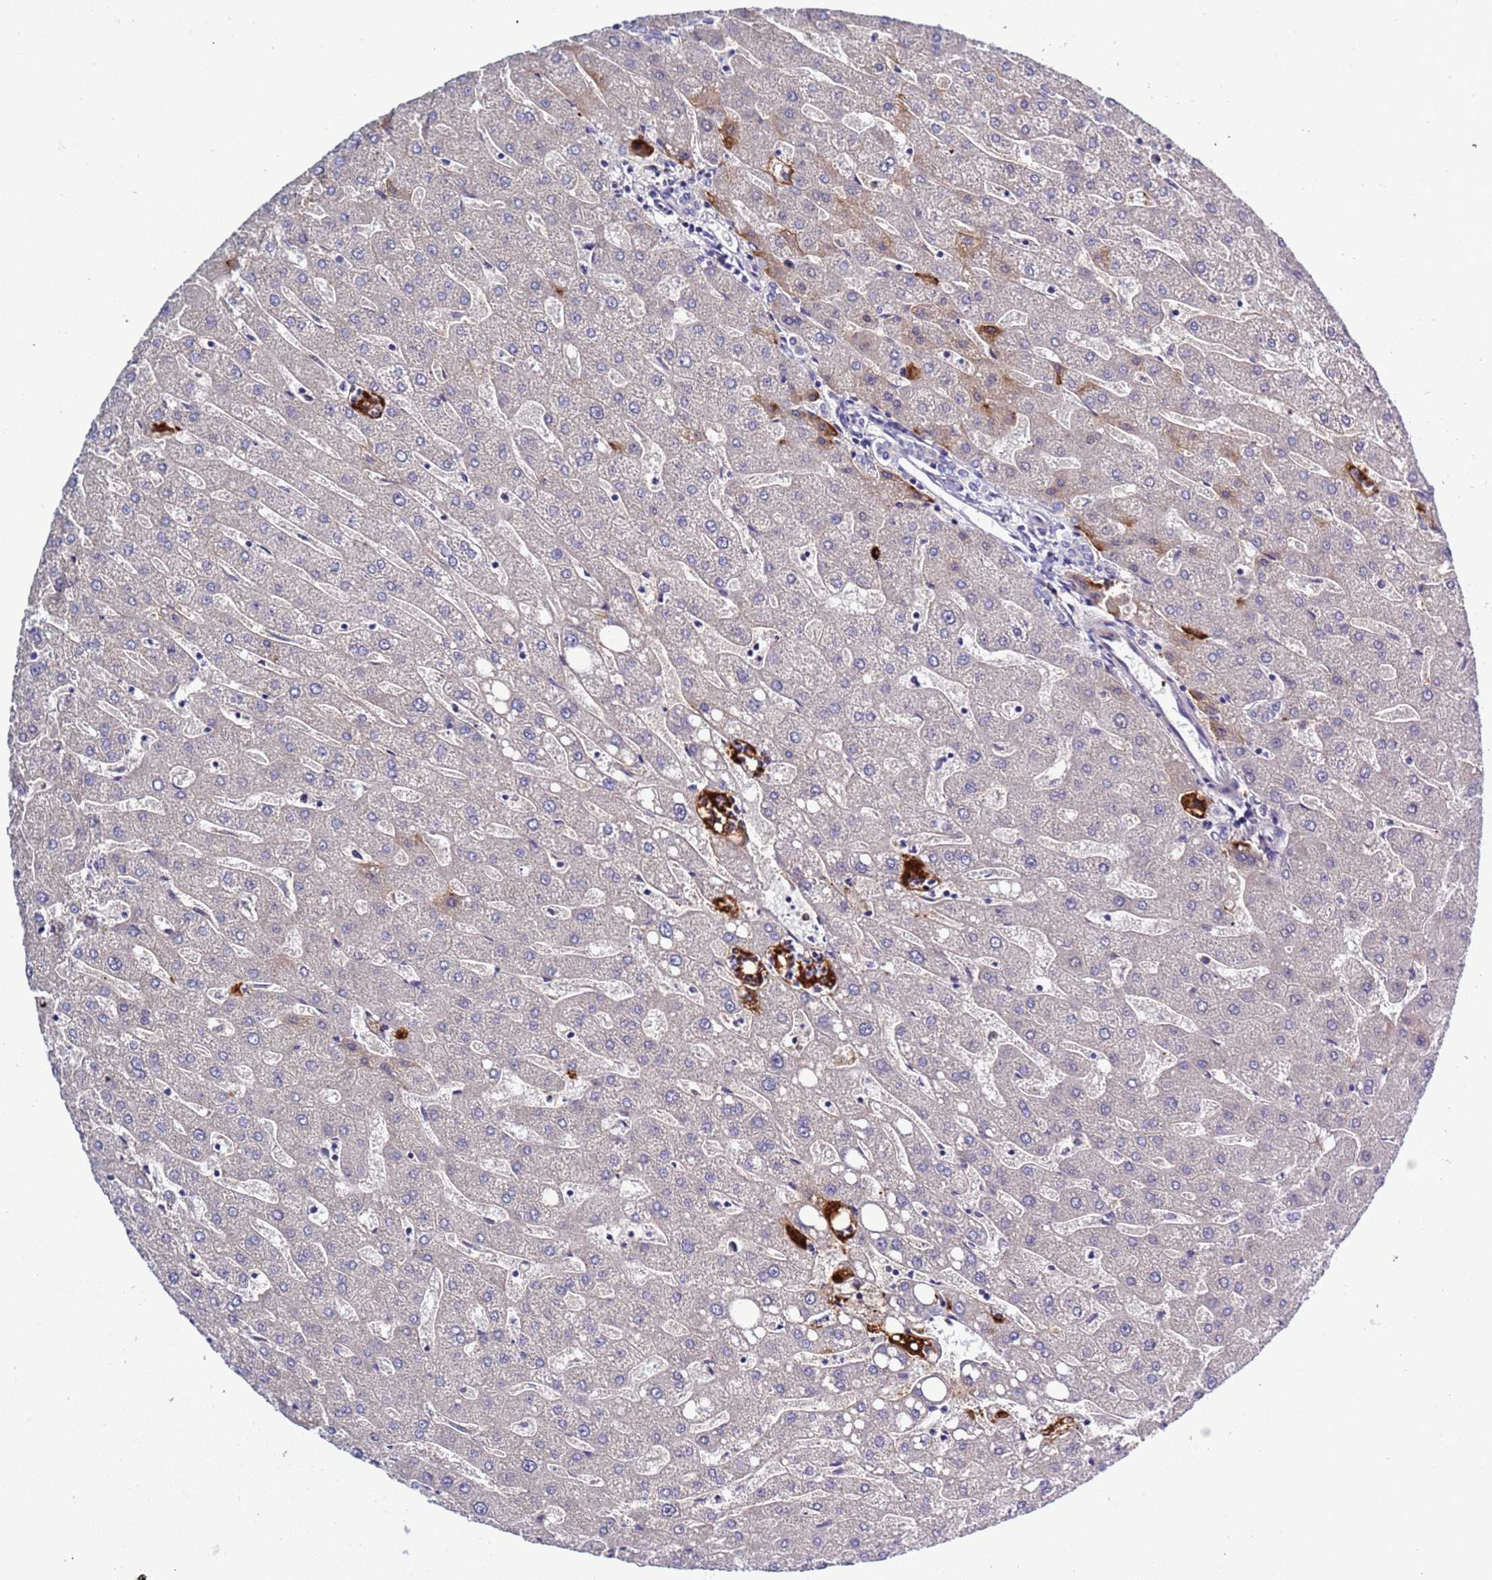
{"staining": {"intensity": "negative", "quantity": "none", "location": "none"}, "tissue": "liver", "cell_type": "Cholangiocytes", "image_type": "normal", "snomed": [{"axis": "morphology", "description": "Normal tissue, NOS"}, {"axis": "topography", "description": "Liver"}], "caption": "Liver stained for a protein using immunohistochemistry exhibits no staining cholangiocytes.", "gene": "C4orf46", "patient": {"sex": "male", "age": 67}}